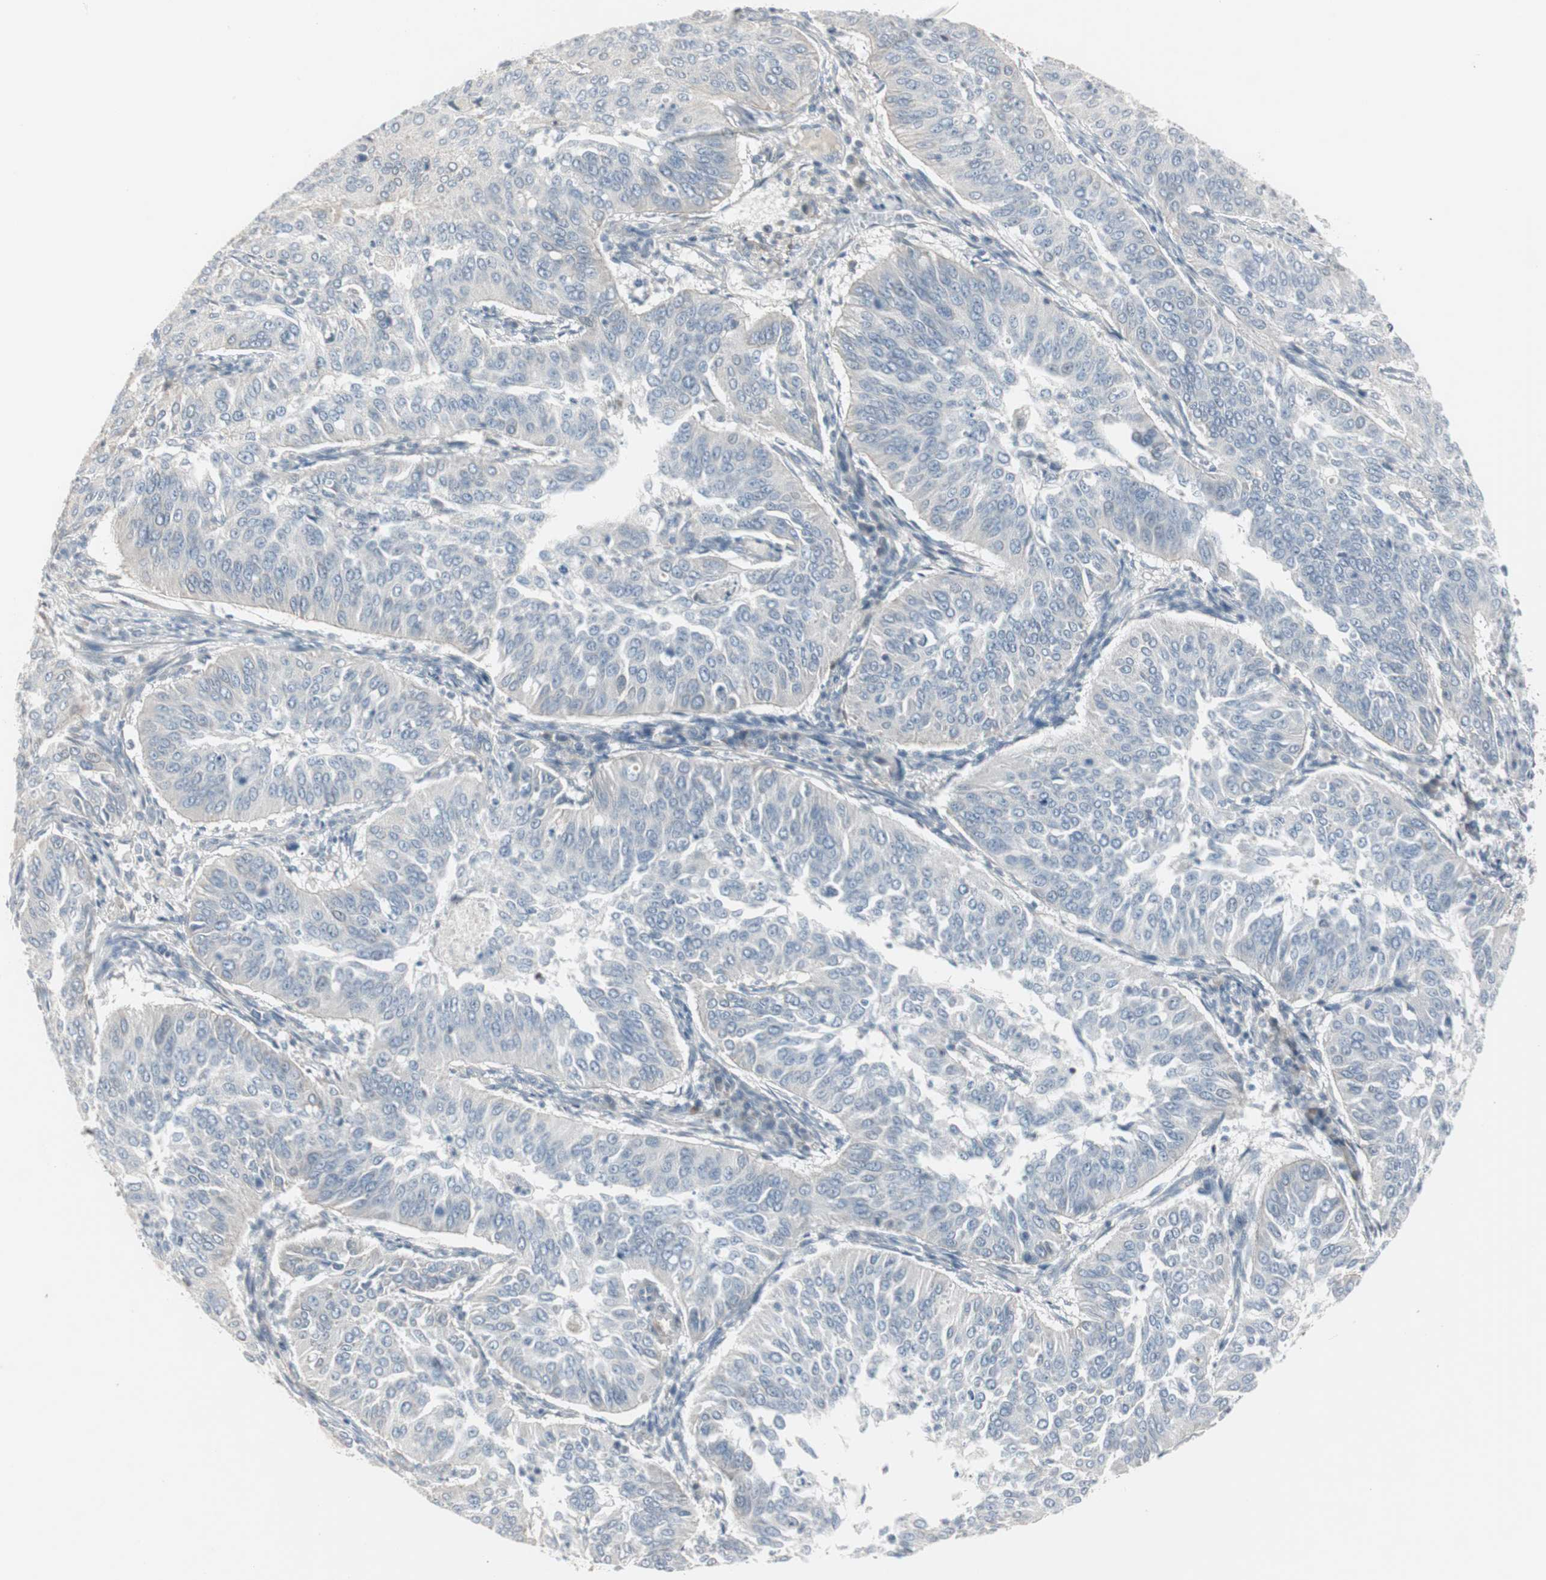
{"staining": {"intensity": "negative", "quantity": "none", "location": "none"}, "tissue": "cervical cancer", "cell_type": "Tumor cells", "image_type": "cancer", "snomed": [{"axis": "morphology", "description": "Normal tissue, NOS"}, {"axis": "morphology", "description": "Squamous cell carcinoma, NOS"}, {"axis": "topography", "description": "Cervix"}], "caption": "High power microscopy photomicrograph of an immunohistochemistry micrograph of squamous cell carcinoma (cervical), revealing no significant positivity in tumor cells.", "gene": "DMPK", "patient": {"sex": "female", "age": 39}}